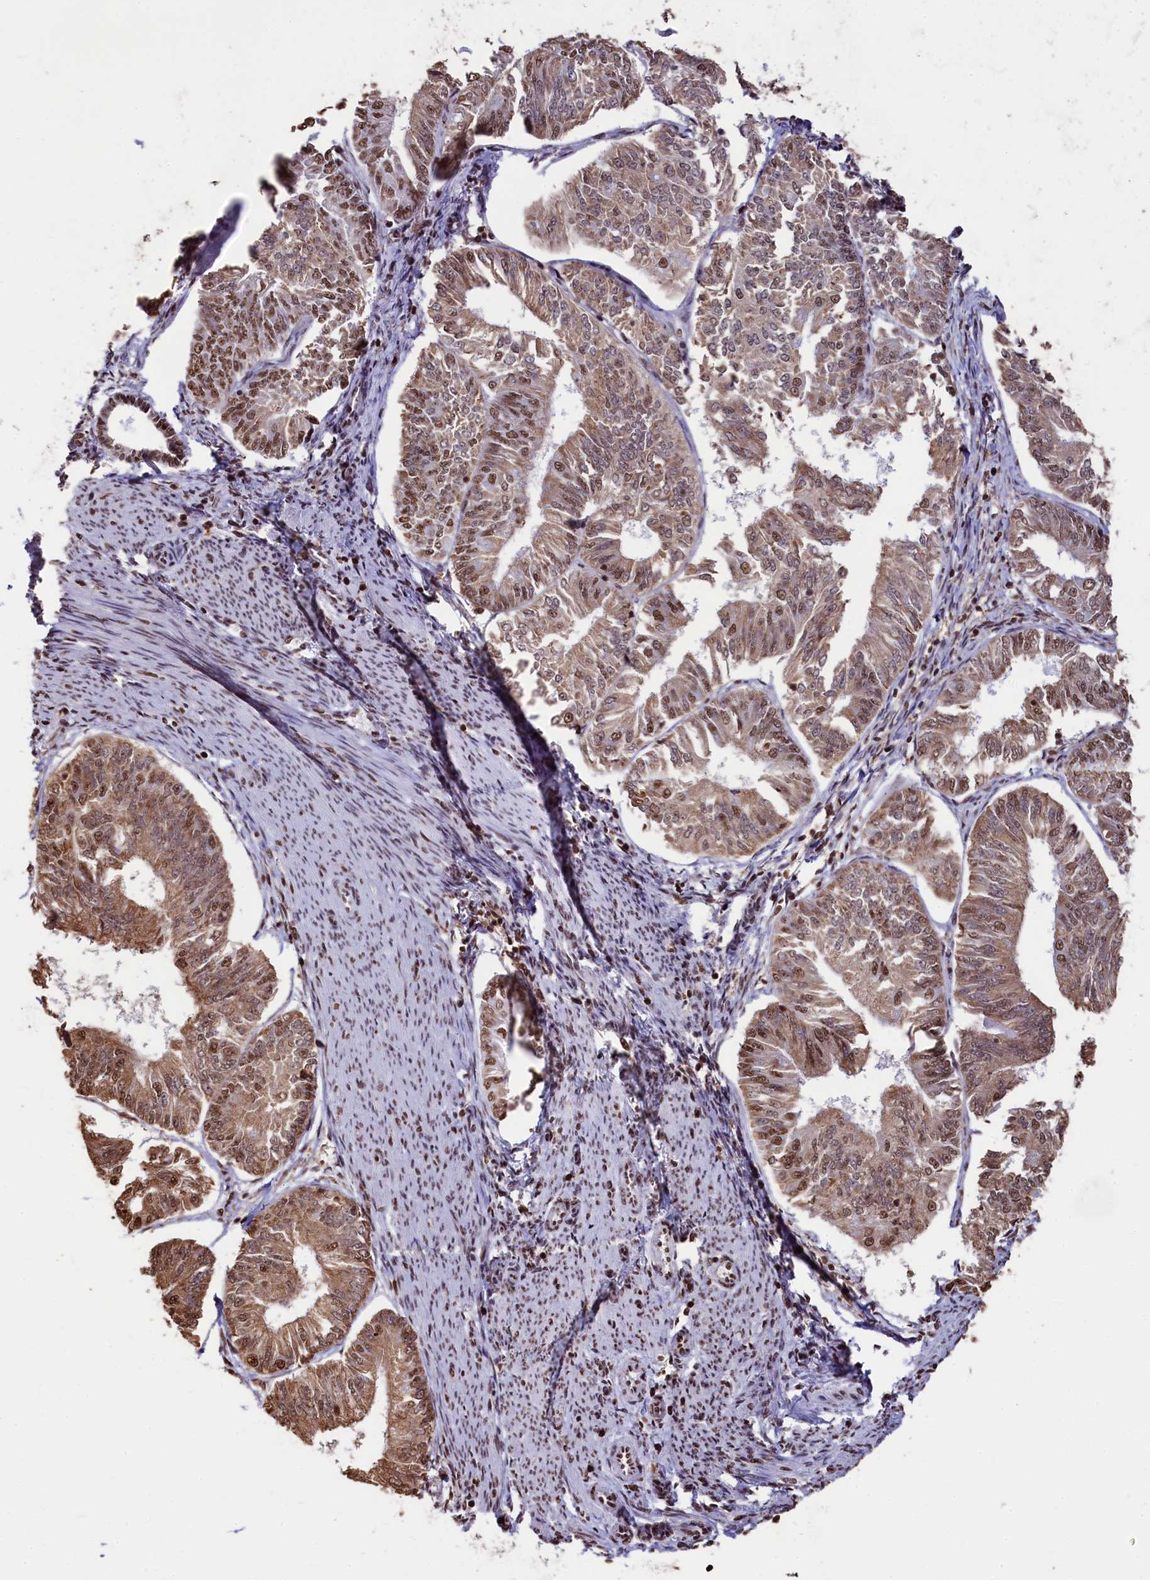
{"staining": {"intensity": "moderate", "quantity": ">75%", "location": "cytoplasmic/membranous,nuclear"}, "tissue": "endometrial cancer", "cell_type": "Tumor cells", "image_type": "cancer", "snomed": [{"axis": "morphology", "description": "Adenocarcinoma, NOS"}, {"axis": "topography", "description": "Endometrium"}], "caption": "Endometrial cancer was stained to show a protein in brown. There is medium levels of moderate cytoplasmic/membranous and nuclear positivity in approximately >75% of tumor cells.", "gene": "SNRPD2", "patient": {"sex": "female", "age": 58}}